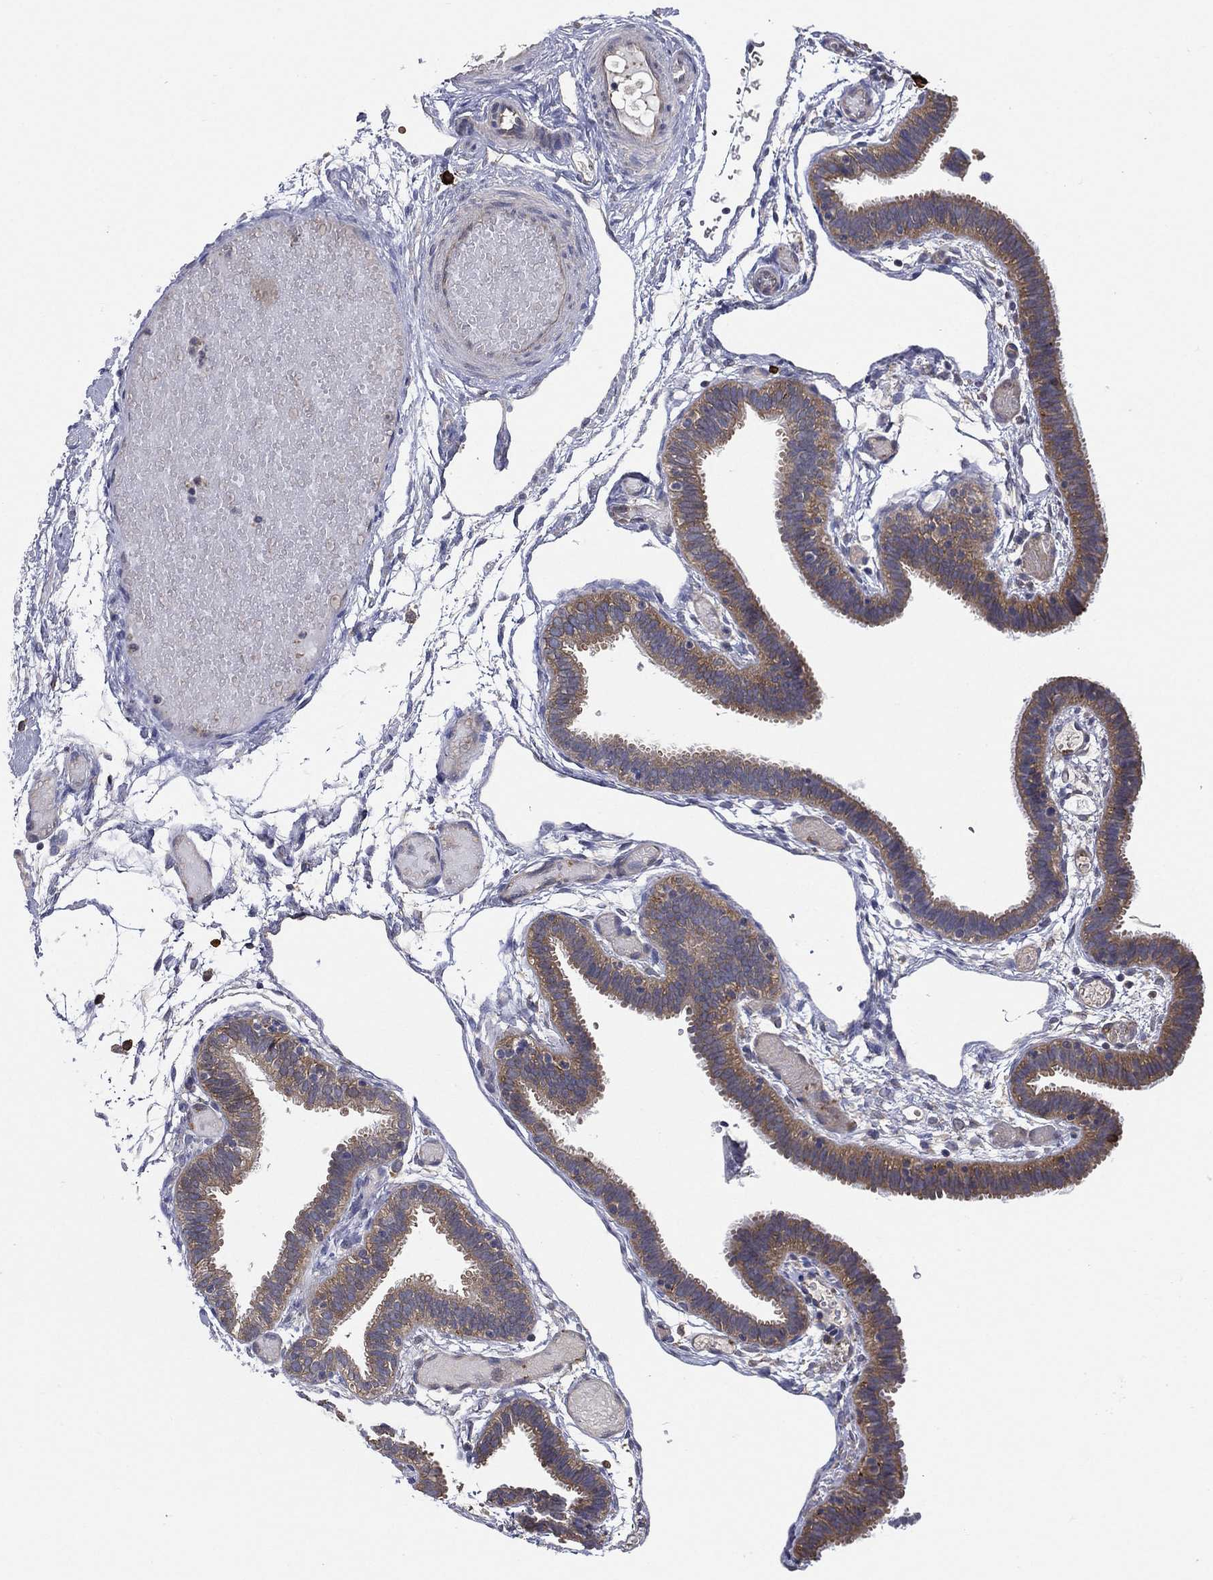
{"staining": {"intensity": "weak", "quantity": ">75%", "location": "cytoplasmic/membranous"}, "tissue": "fallopian tube", "cell_type": "Glandular cells", "image_type": "normal", "snomed": [{"axis": "morphology", "description": "Normal tissue, NOS"}, {"axis": "topography", "description": "Fallopian tube"}], "caption": "Immunohistochemistry of normal human fallopian tube demonstrates low levels of weak cytoplasmic/membranous expression in approximately >75% of glandular cells.", "gene": "SMPD3", "patient": {"sex": "female", "age": 37}}